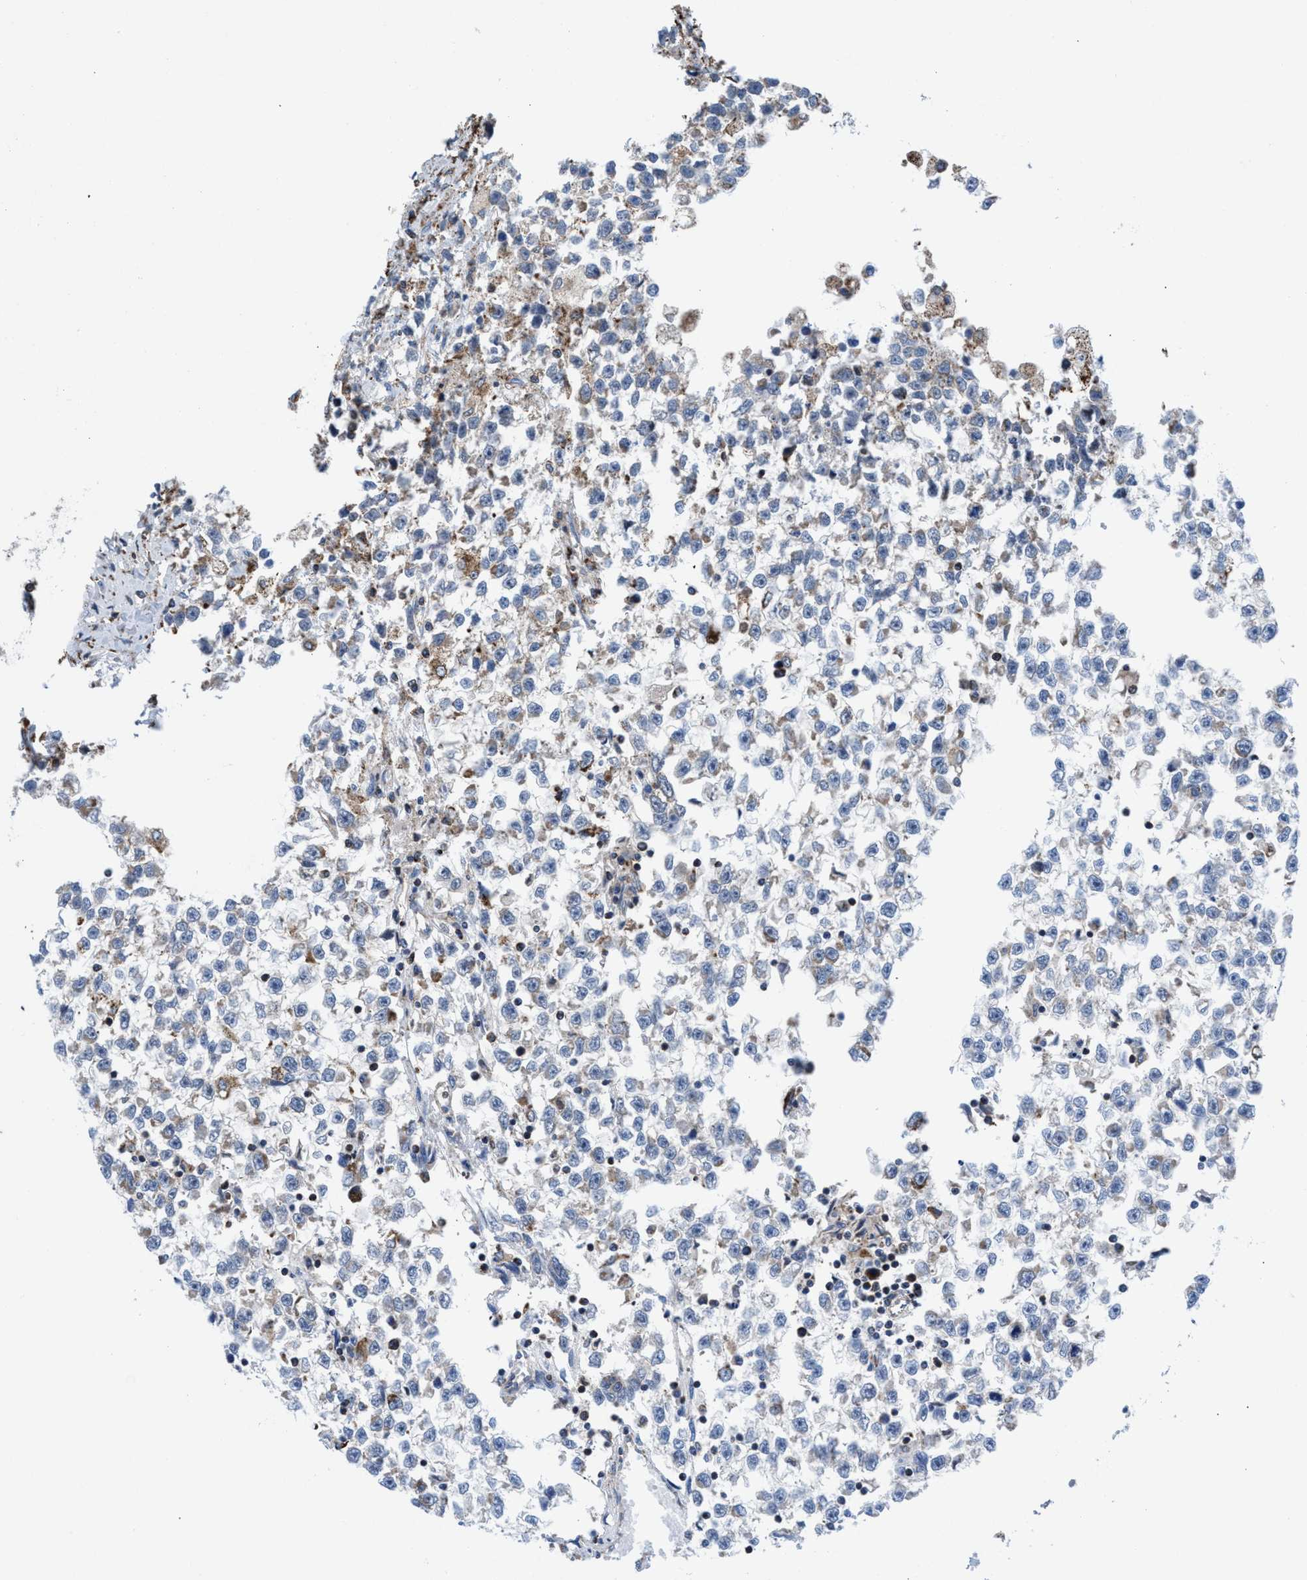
{"staining": {"intensity": "weak", "quantity": "<25%", "location": "cytoplasmic/membranous"}, "tissue": "testis cancer", "cell_type": "Tumor cells", "image_type": "cancer", "snomed": [{"axis": "morphology", "description": "Seminoma, NOS"}, {"axis": "morphology", "description": "Carcinoma, Embryonal, NOS"}, {"axis": "topography", "description": "Testis"}], "caption": "High power microscopy image of an IHC photomicrograph of testis cancer, revealing no significant positivity in tumor cells.", "gene": "PRR15L", "patient": {"sex": "male", "age": 51}}